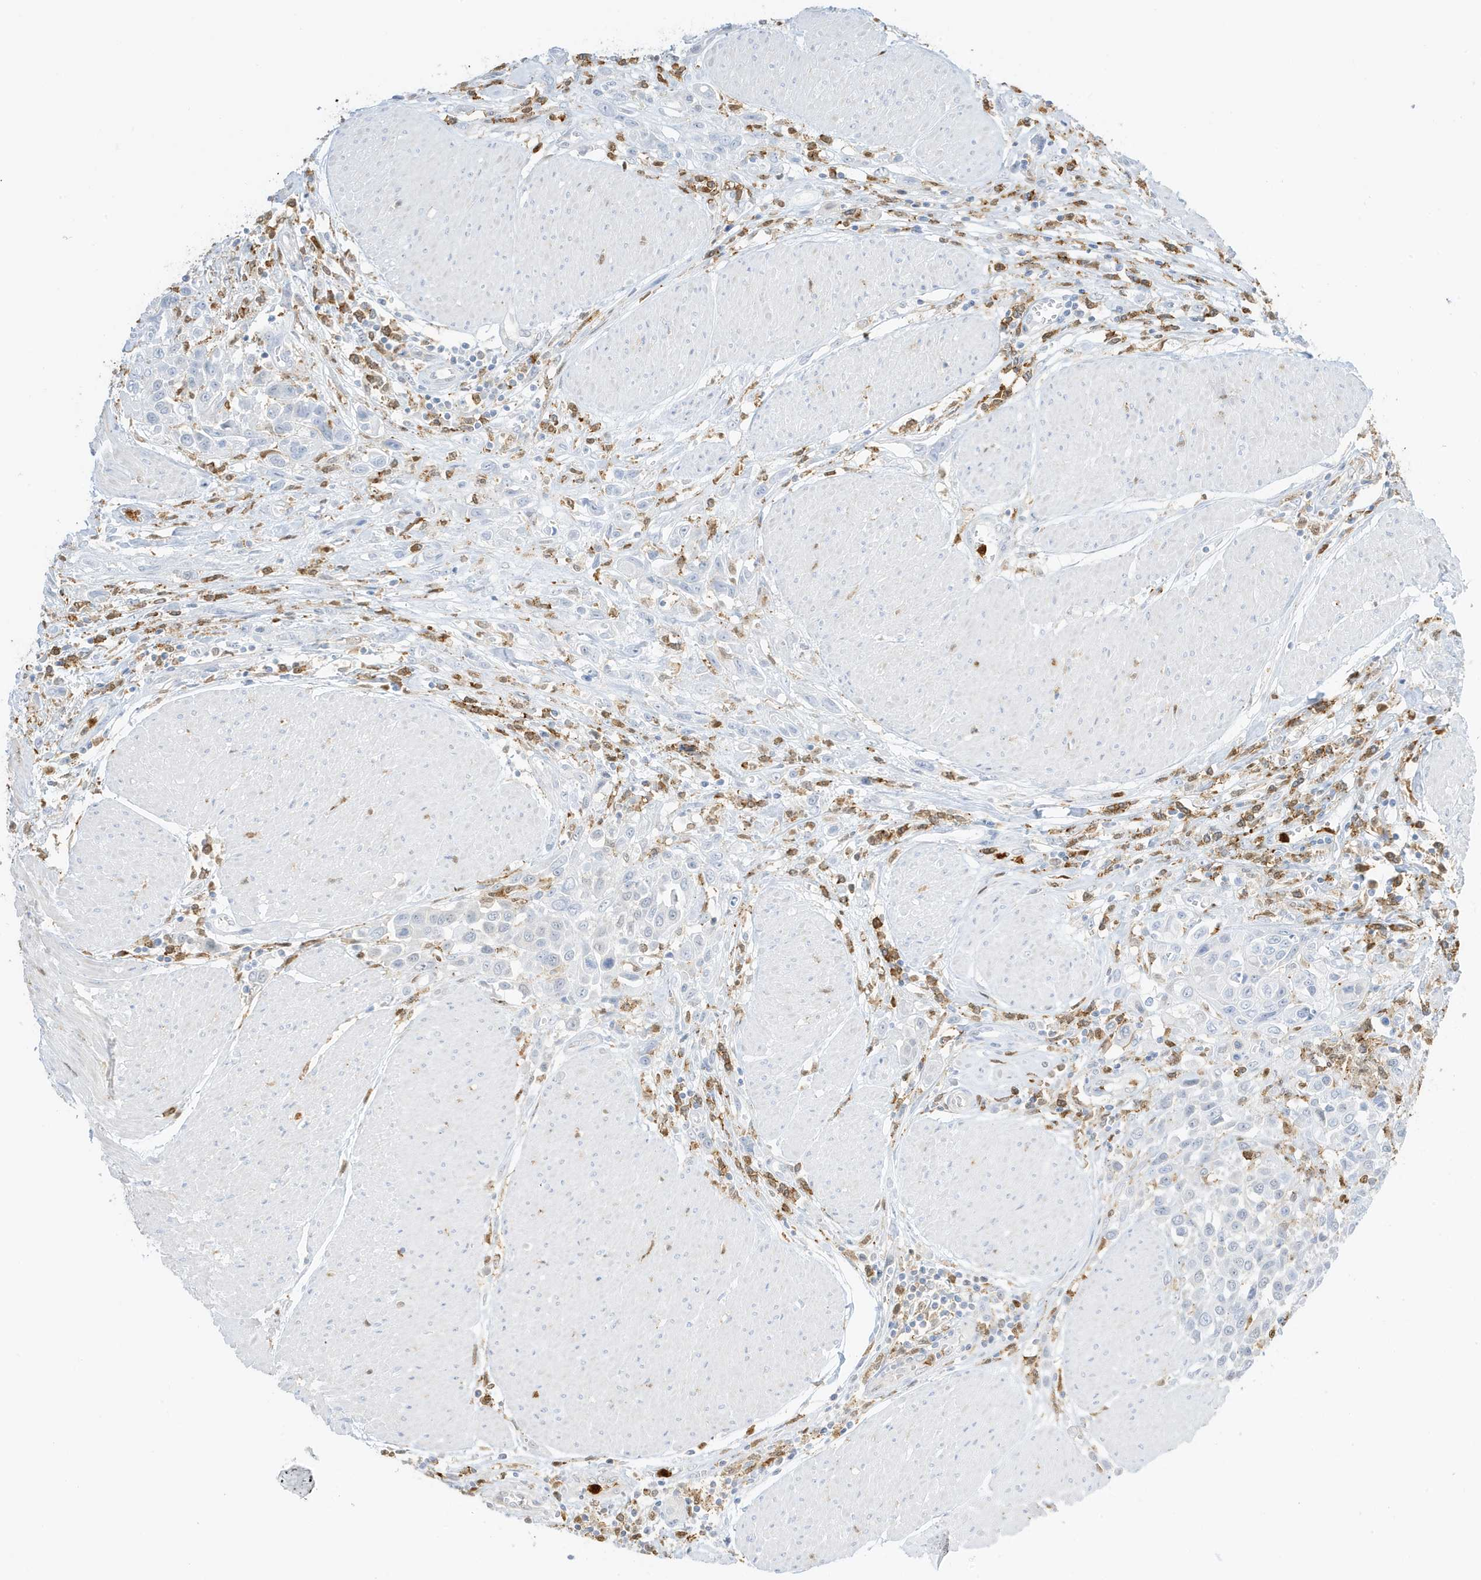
{"staining": {"intensity": "negative", "quantity": "none", "location": "none"}, "tissue": "urothelial cancer", "cell_type": "Tumor cells", "image_type": "cancer", "snomed": [{"axis": "morphology", "description": "Urothelial carcinoma, High grade"}, {"axis": "topography", "description": "Urinary bladder"}], "caption": "This photomicrograph is of urothelial cancer stained with immunohistochemistry to label a protein in brown with the nuclei are counter-stained blue. There is no staining in tumor cells.", "gene": "GCA", "patient": {"sex": "male", "age": 50}}